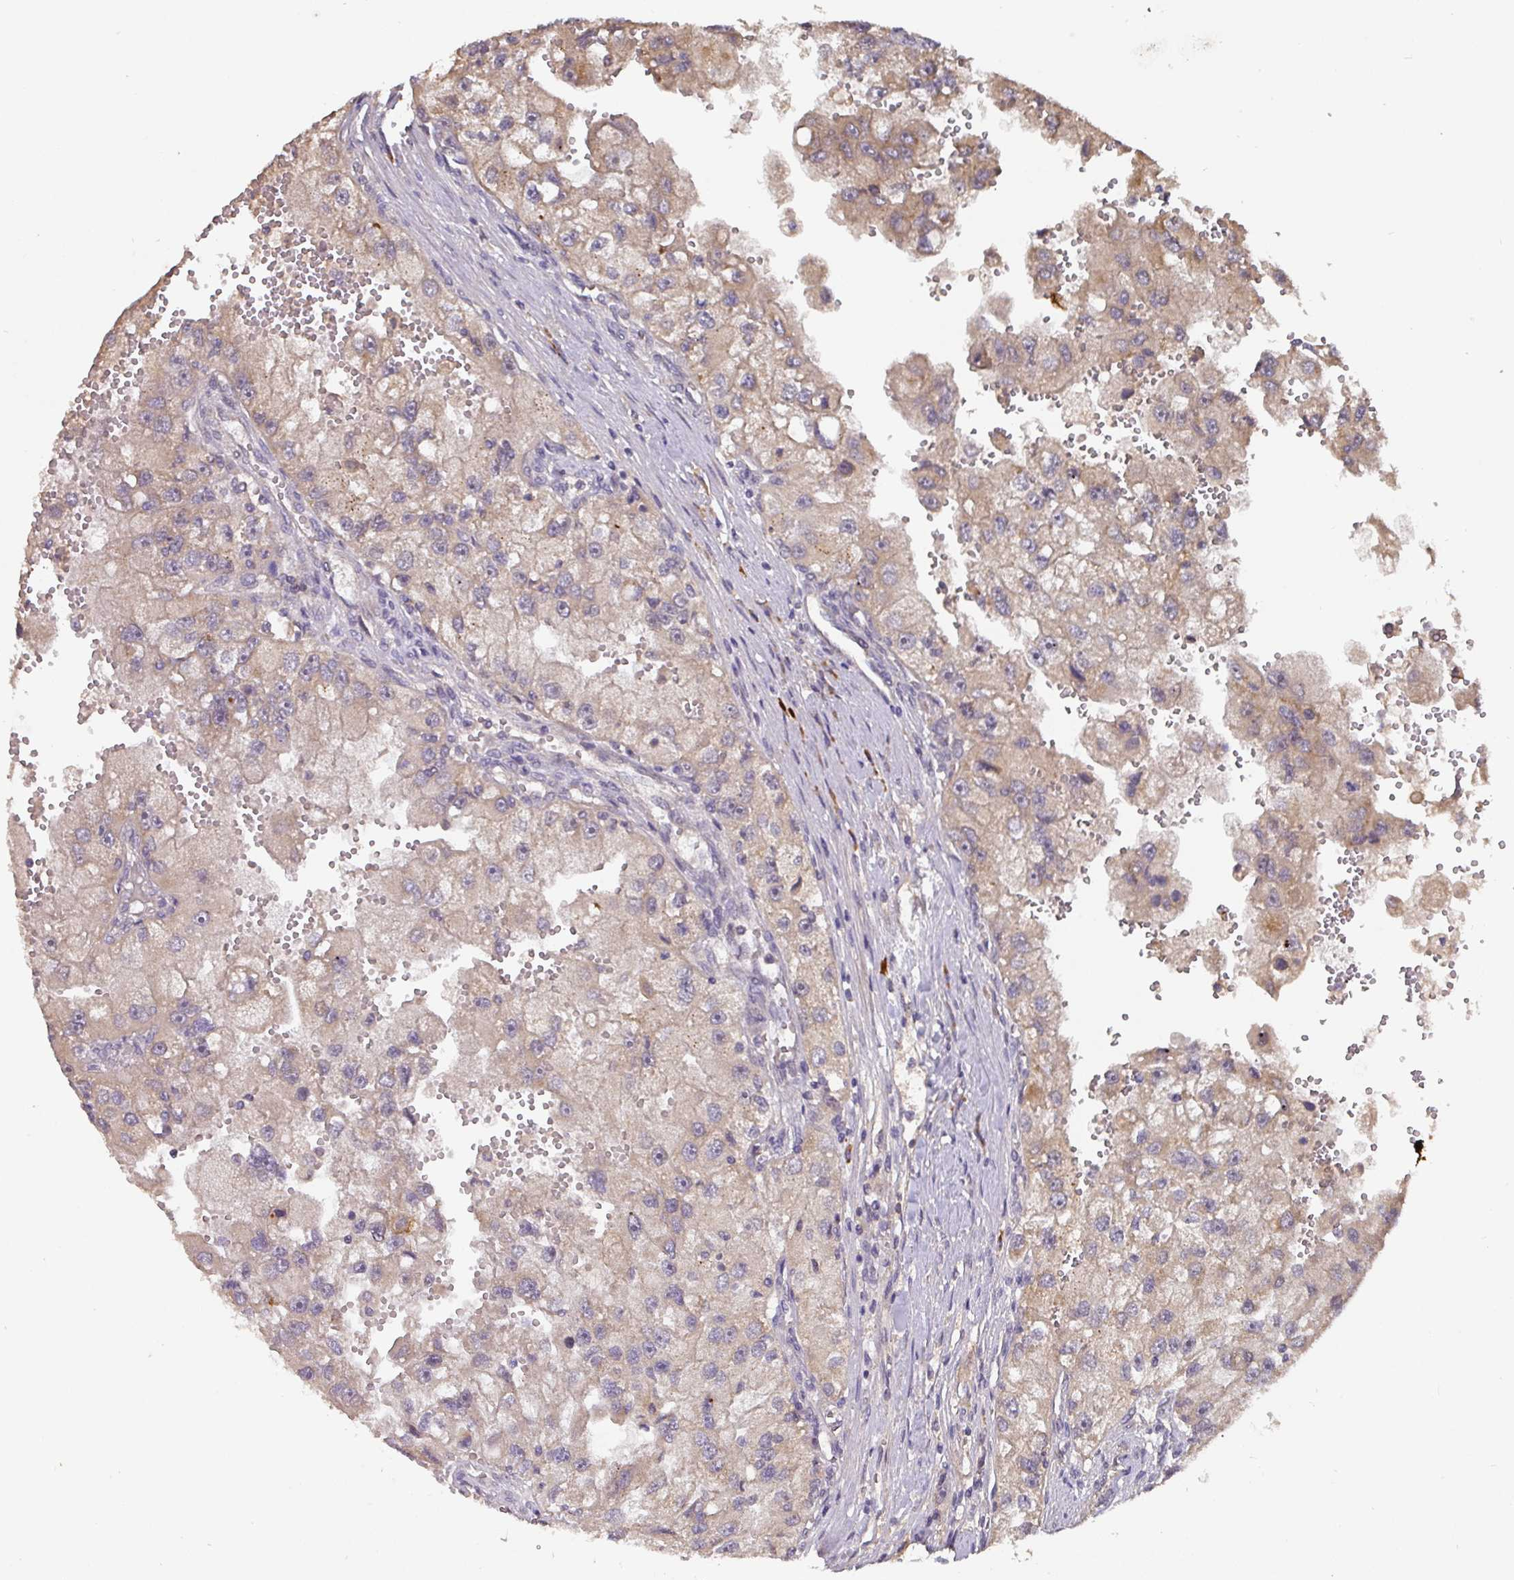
{"staining": {"intensity": "moderate", "quantity": "25%-75%", "location": "cytoplasmic/membranous"}, "tissue": "renal cancer", "cell_type": "Tumor cells", "image_type": "cancer", "snomed": [{"axis": "morphology", "description": "Adenocarcinoma, NOS"}, {"axis": "topography", "description": "Kidney"}], "caption": "Immunohistochemical staining of human renal cancer (adenocarcinoma) shows medium levels of moderate cytoplasmic/membranous positivity in approximately 25%-75% of tumor cells. (DAB (3,3'-diaminobenzidine) IHC with brightfield microscopy, high magnification).", "gene": "ACVR2B", "patient": {"sex": "male", "age": 63}}